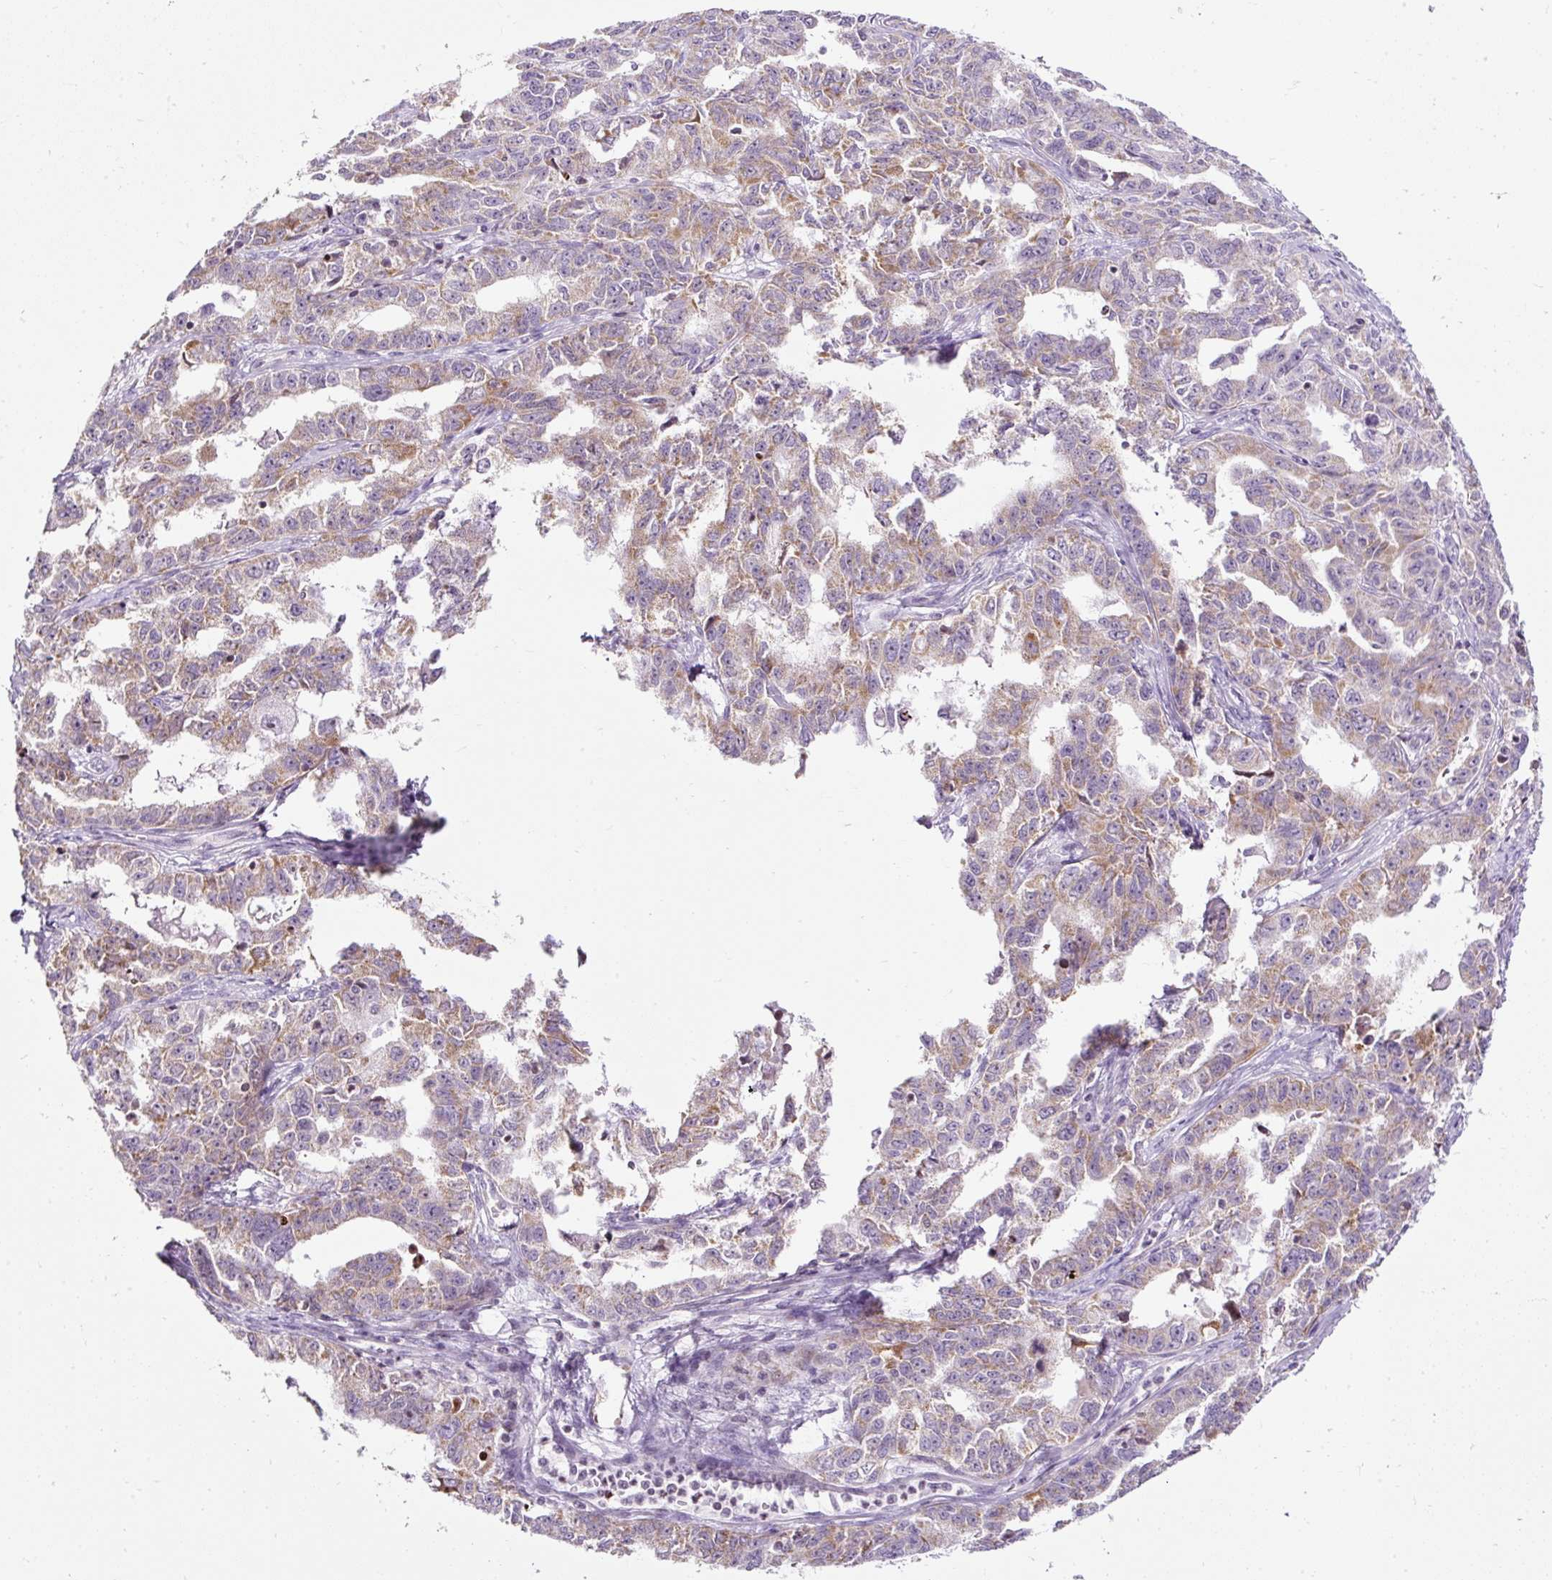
{"staining": {"intensity": "moderate", "quantity": "25%-75%", "location": "cytoplasmic/membranous"}, "tissue": "ovarian cancer", "cell_type": "Tumor cells", "image_type": "cancer", "snomed": [{"axis": "morphology", "description": "Adenocarcinoma, NOS"}, {"axis": "morphology", "description": "Carcinoma, endometroid"}, {"axis": "topography", "description": "Ovary"}], "caption": "A photomicrograph showing moderate cytoplasmic/membranous staining in approximately 25%-75% of tumor cells in ovarian cancer, as visualized by brown immunohistochemical staining.", "gene": "FMC1", "patient": {"sex": "female", "age": 72}}